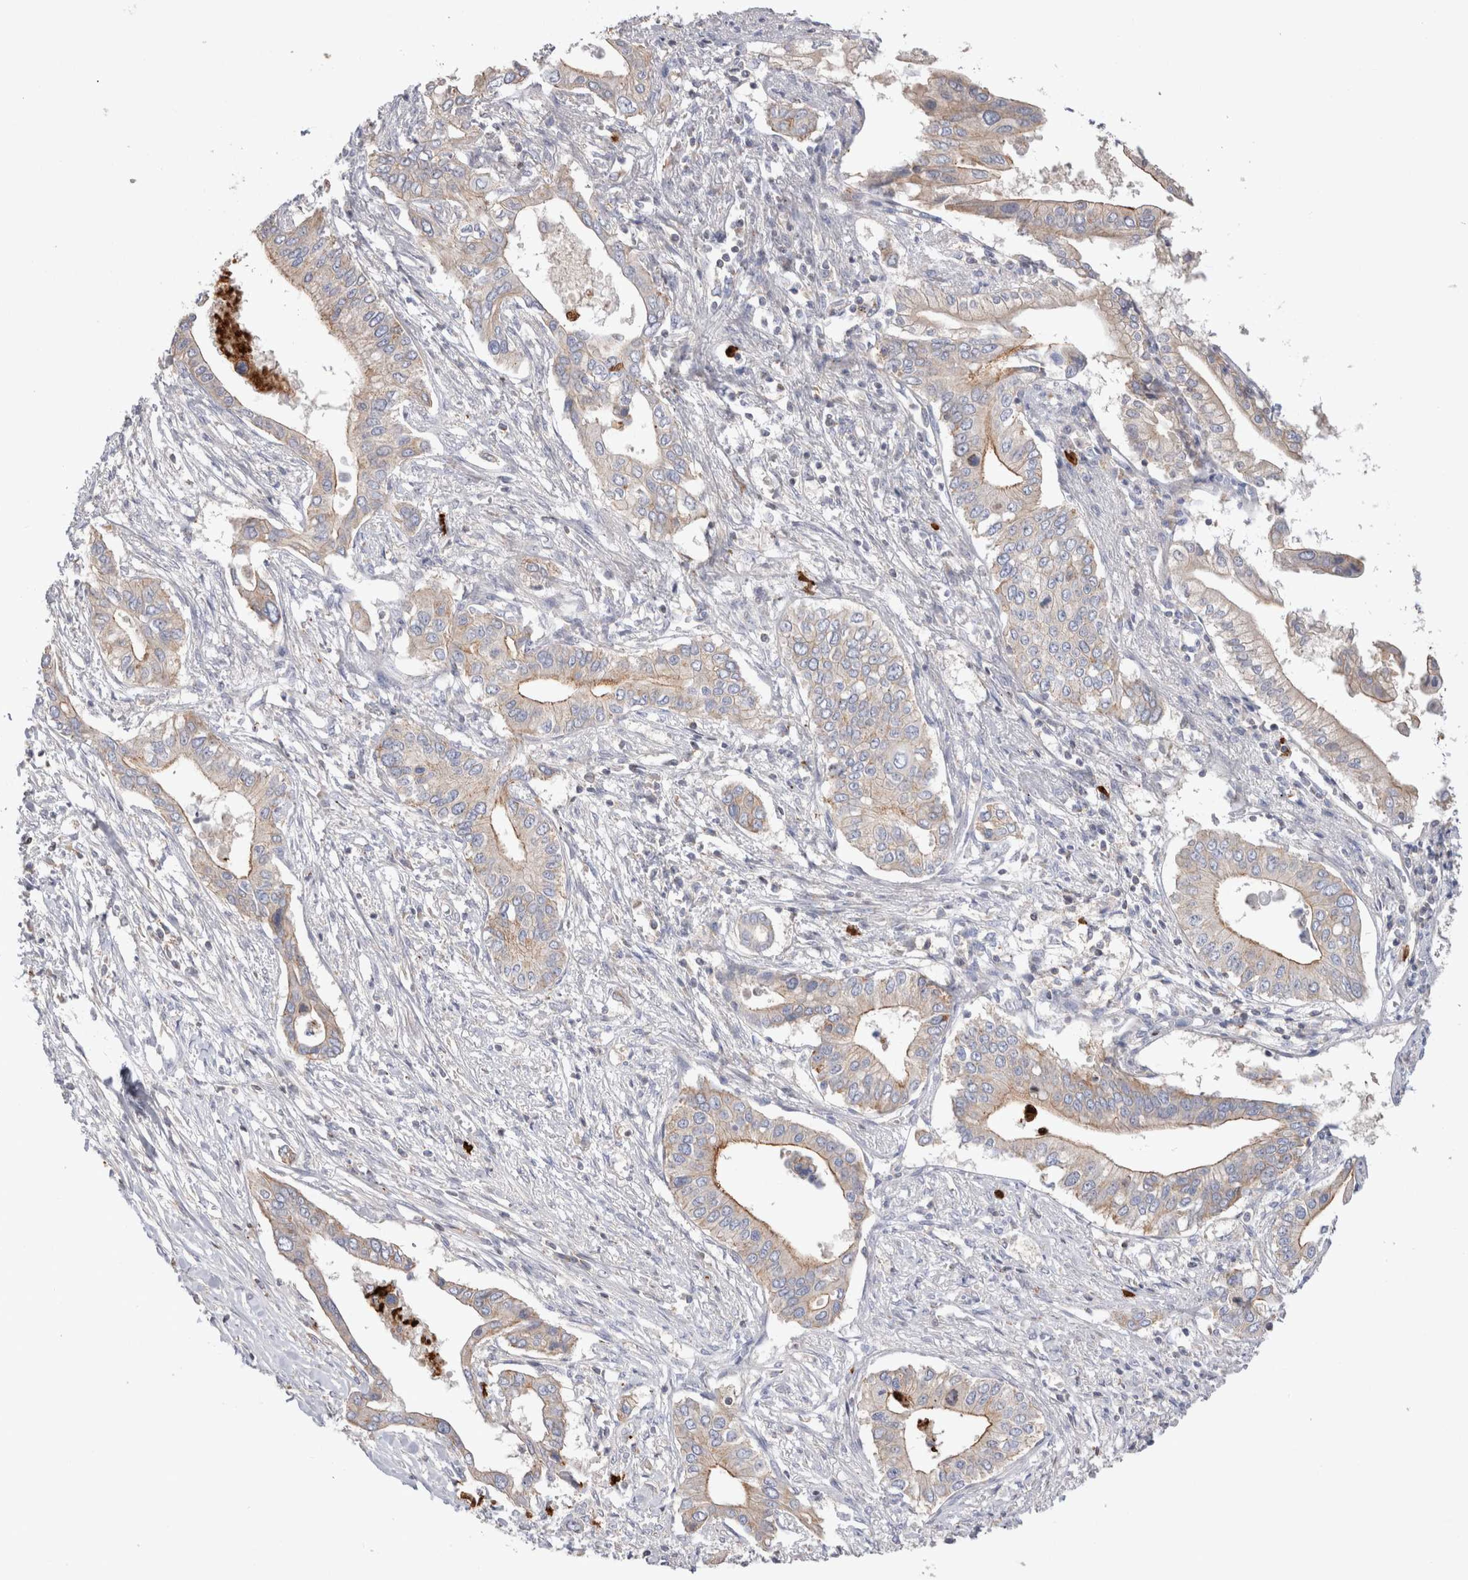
{"staining": {"intensity": "weak", "quantity": ">75%", "location": "cytoplasmic/membranous"}, "tissue": "pancreatic cancer", "cell_type": "Tumor cells", "image_type": "cancer", "snomed": [{"axis": "morphology", "description": "Normal tissue, NOS"}, {"axis": "morphology", "description": "Adenocarcinoma, NOS"}, {"axis": "topography", "description": "Pancreas"}, {"axis": "topography", "description": "Peripheral nerve tissue"}], "caption": "Adenocarcinoma (pancreatic) tissue demonstrates weak cytoplasmic/membranous positivity in about >75% of tumor cells, visualized by immunohistochemistry.", "gene": "NXT2", "patient": {"sex": "male", "age": 59}}